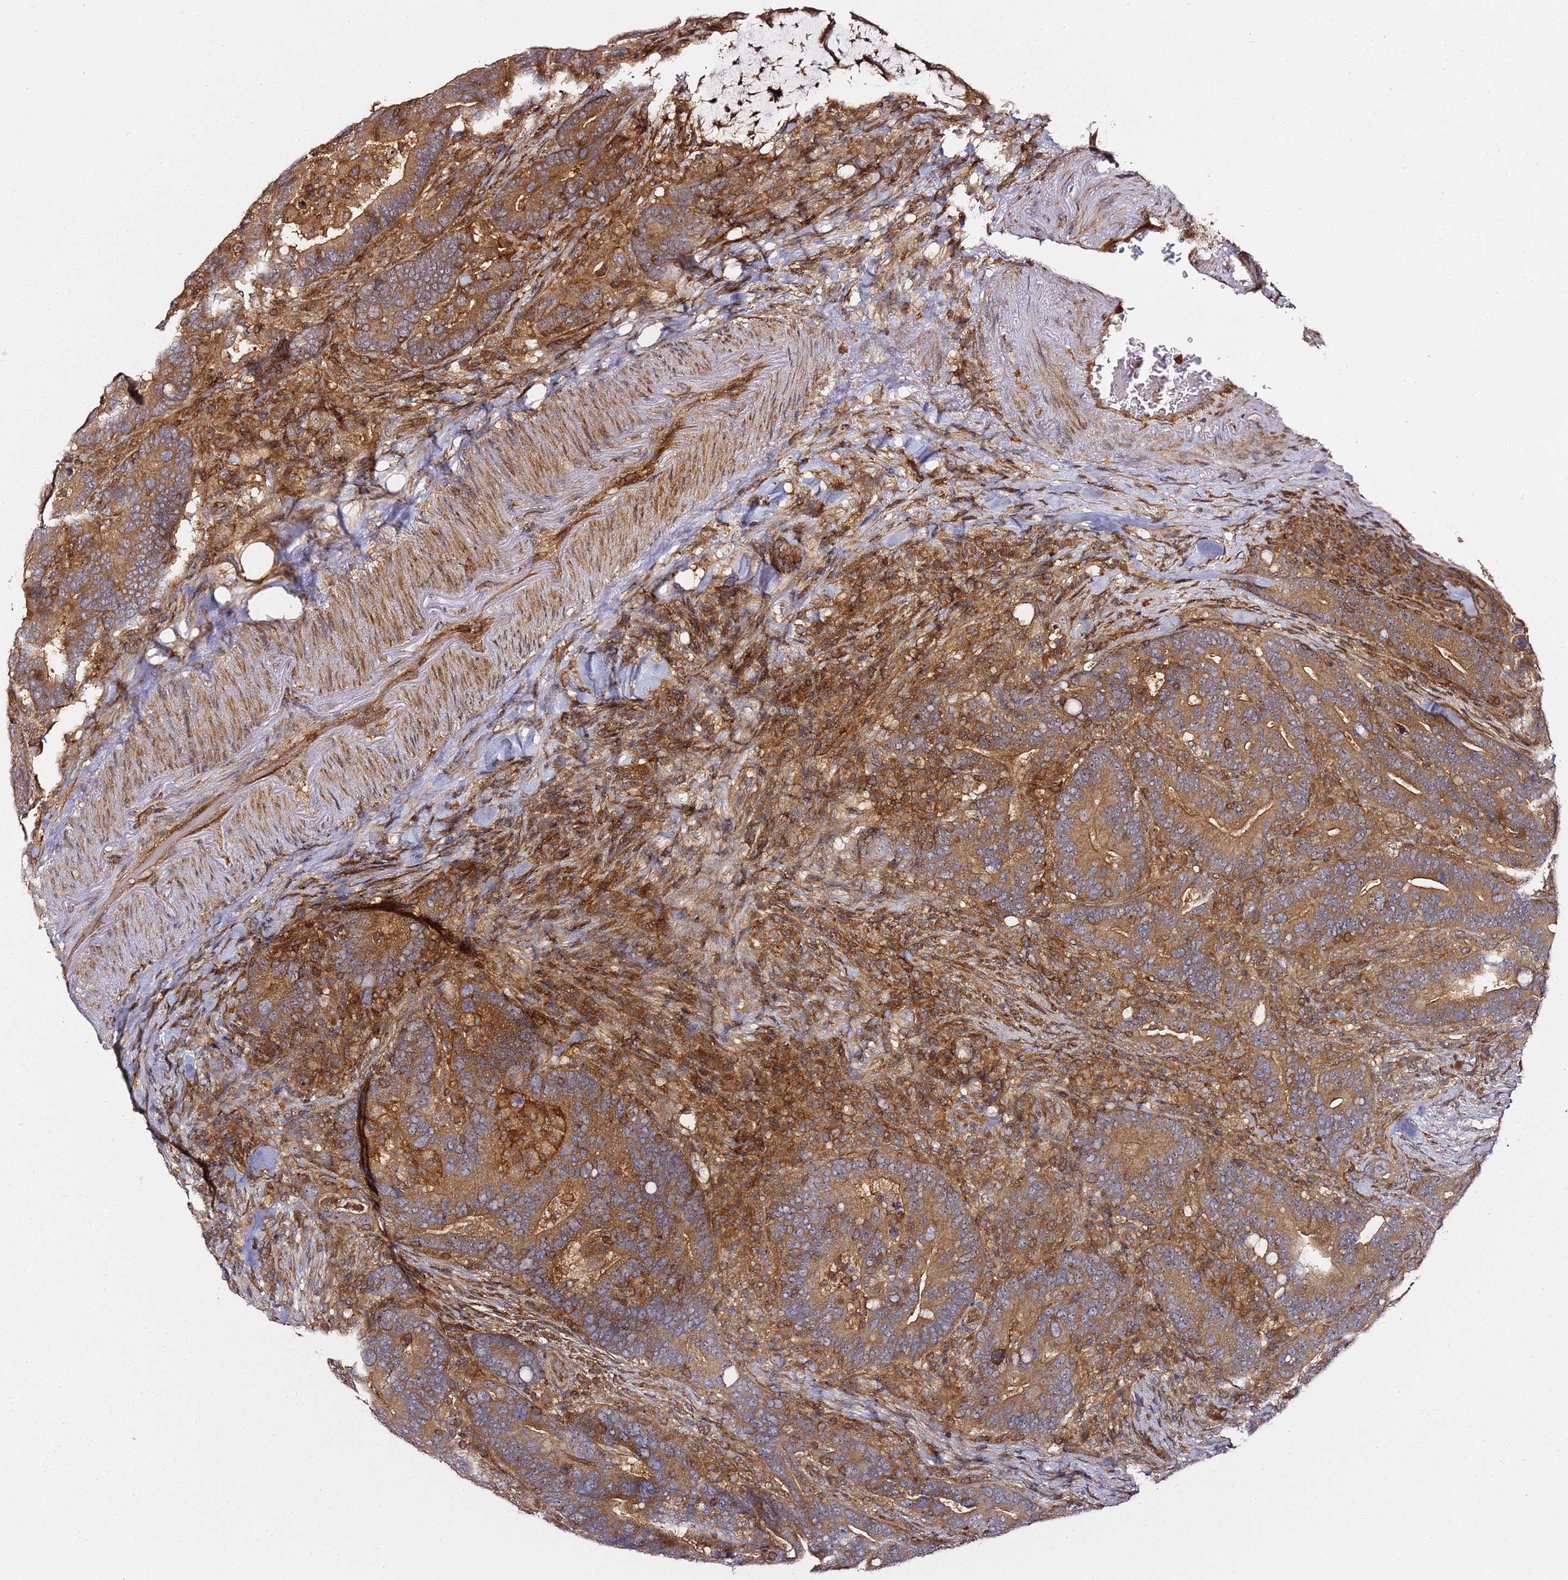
{"staining": {"intensity": "moderate", "quantity": ">75%", "location": "cytoplasmic/membranous"}, "tissue": "colorectal cancer", "cell_type": "Tumor cells", "image_type": "cancer", "snomed": [{"axis": "morphology", "description": "Adenocarcinoma, NOS"}, {"axis": "topography", "description": "Colon"}], "caption": "The immunohistochemical stain shows moderate cytoplasmic/membranous staining in tumor cells of colorectal adenocarcinoma tissue.", "gene": "PRMT7", "patient": {"sex": "female", "age": 66}}